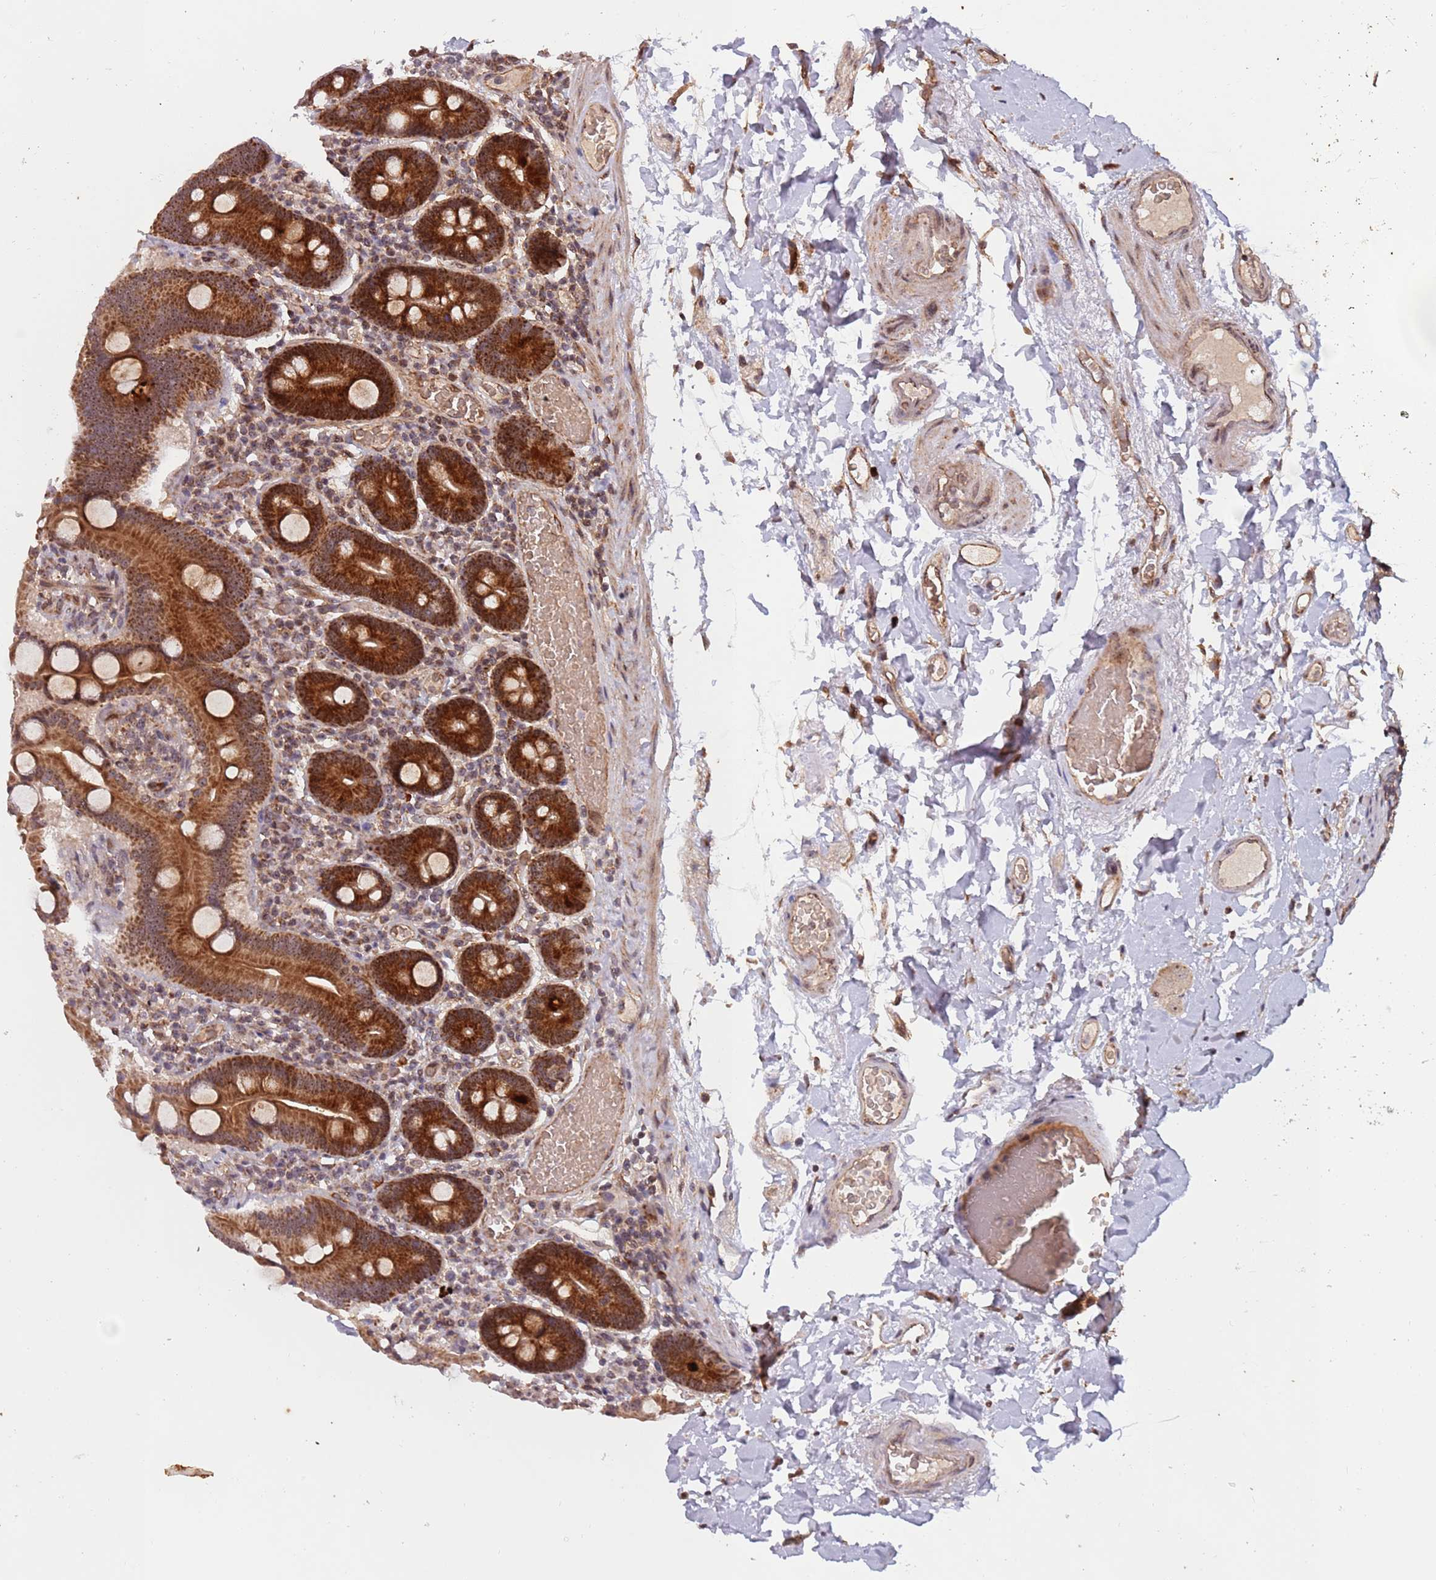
{"staining": {"intensity": "strong", "quantity": ">75%", "location": "cytoplasmic/membranous"}, "tissue": "duodenum", "cell_type": "Glandular cells", "image_type": "normal", "snomed": [{"axis": "morphology", "description": "Normal tissue, NOS"}, {"axis": "topography", "description": "Duodenum"}], "caption": "Glandular cells display high levels of strong cytoplasmic/membranous positivity in about >75% of cells in normal human duodenum. (brown staining indicates protein expression, while blue staining denotes nuclei).", "gene": "DCHS1", "patient": {"sex": "male", "age": 55}}